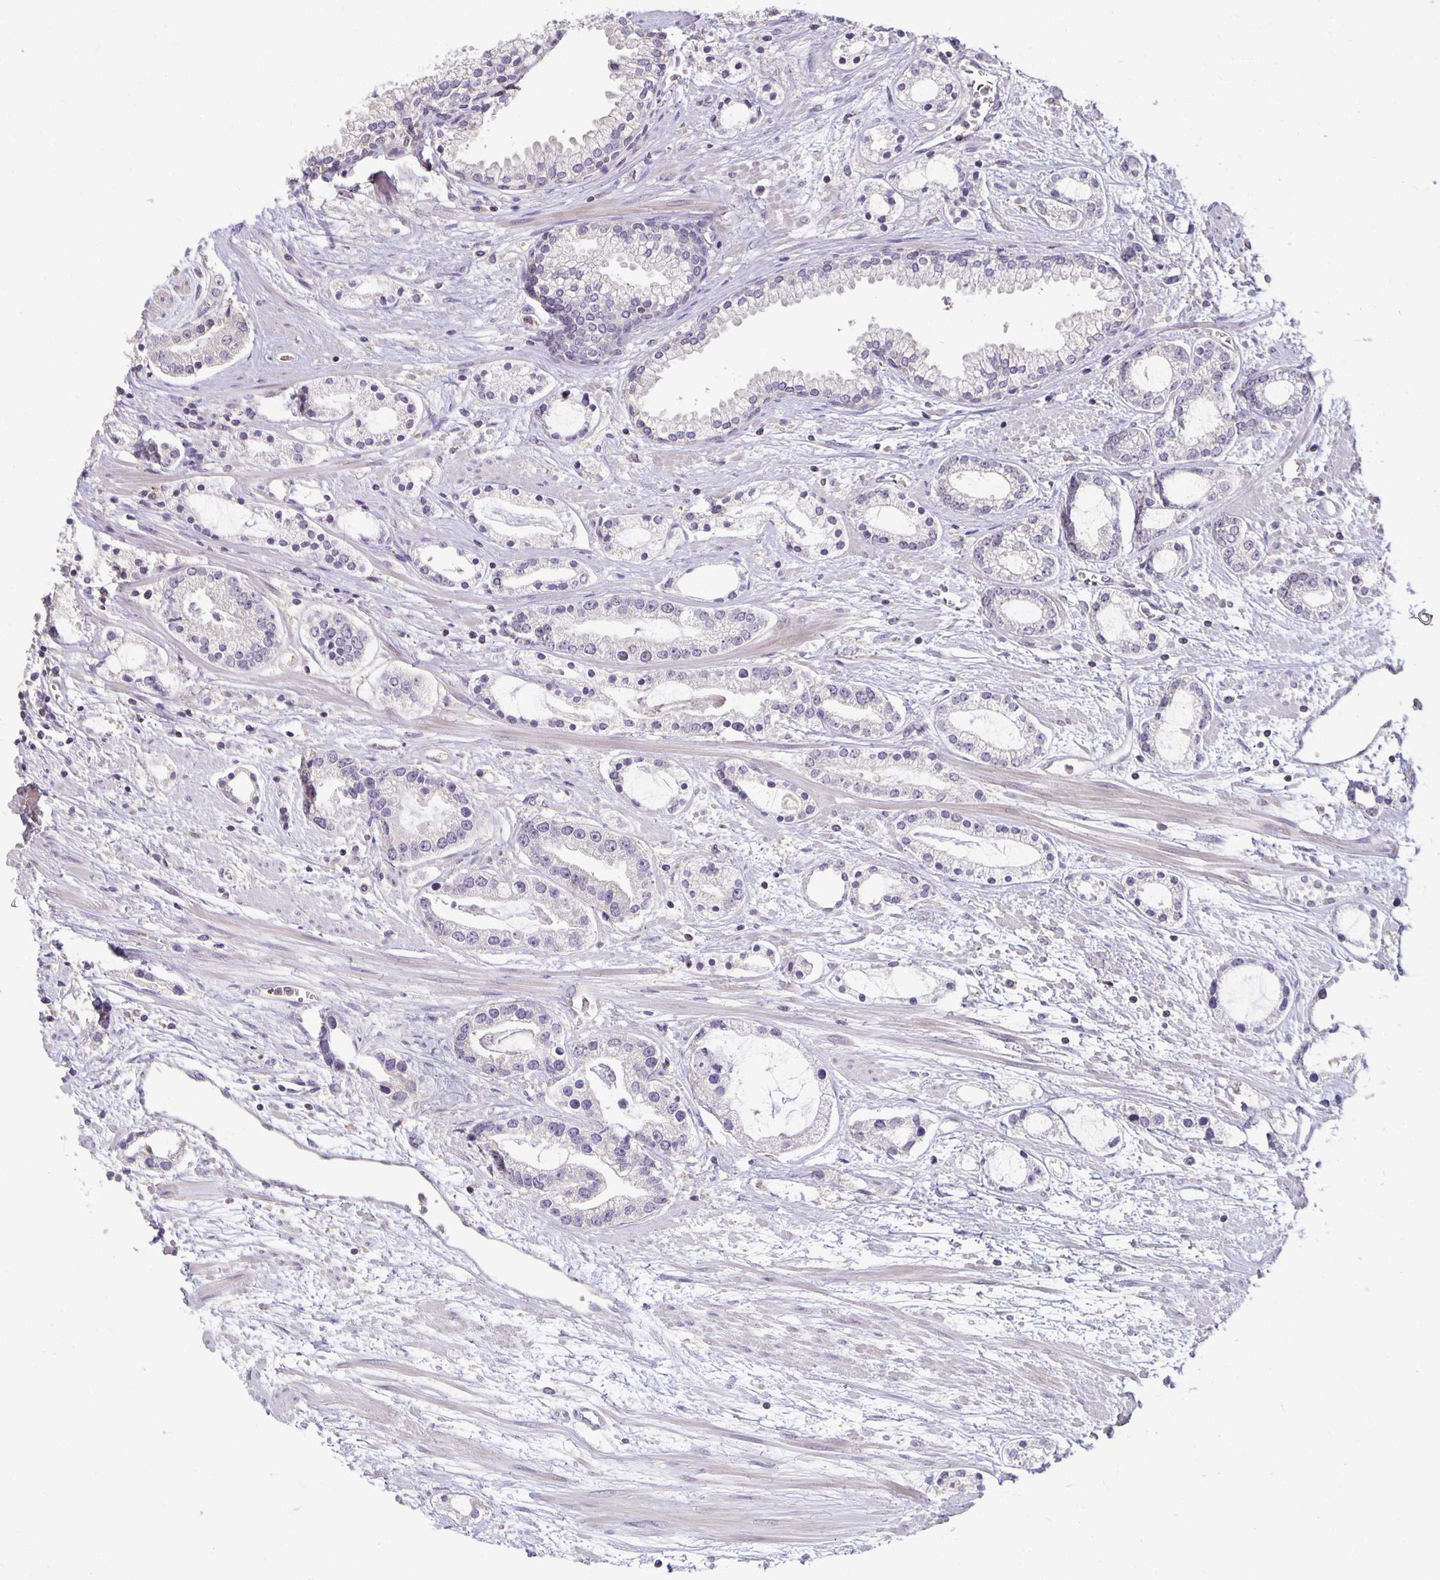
{"staining": {"intensity": "negative", "quantity": "none", "location": "none"}, "tissue": "prostate cancer", "cell_type": "Tumor cells", "image_type": "cancer", "snomed": [{"axis": "morphology", "description": "Adenocarcinoma, Medium grade"}, {"axis": "topography", "description": "Prostate"}], "caption": "Immunohistochemical staining of prostate cancer (medium-grade adenocarcinoma) displays no significant expression in tumor cells.", "gene": "CST6", "patient": {"sex": "male", "age": 57}}